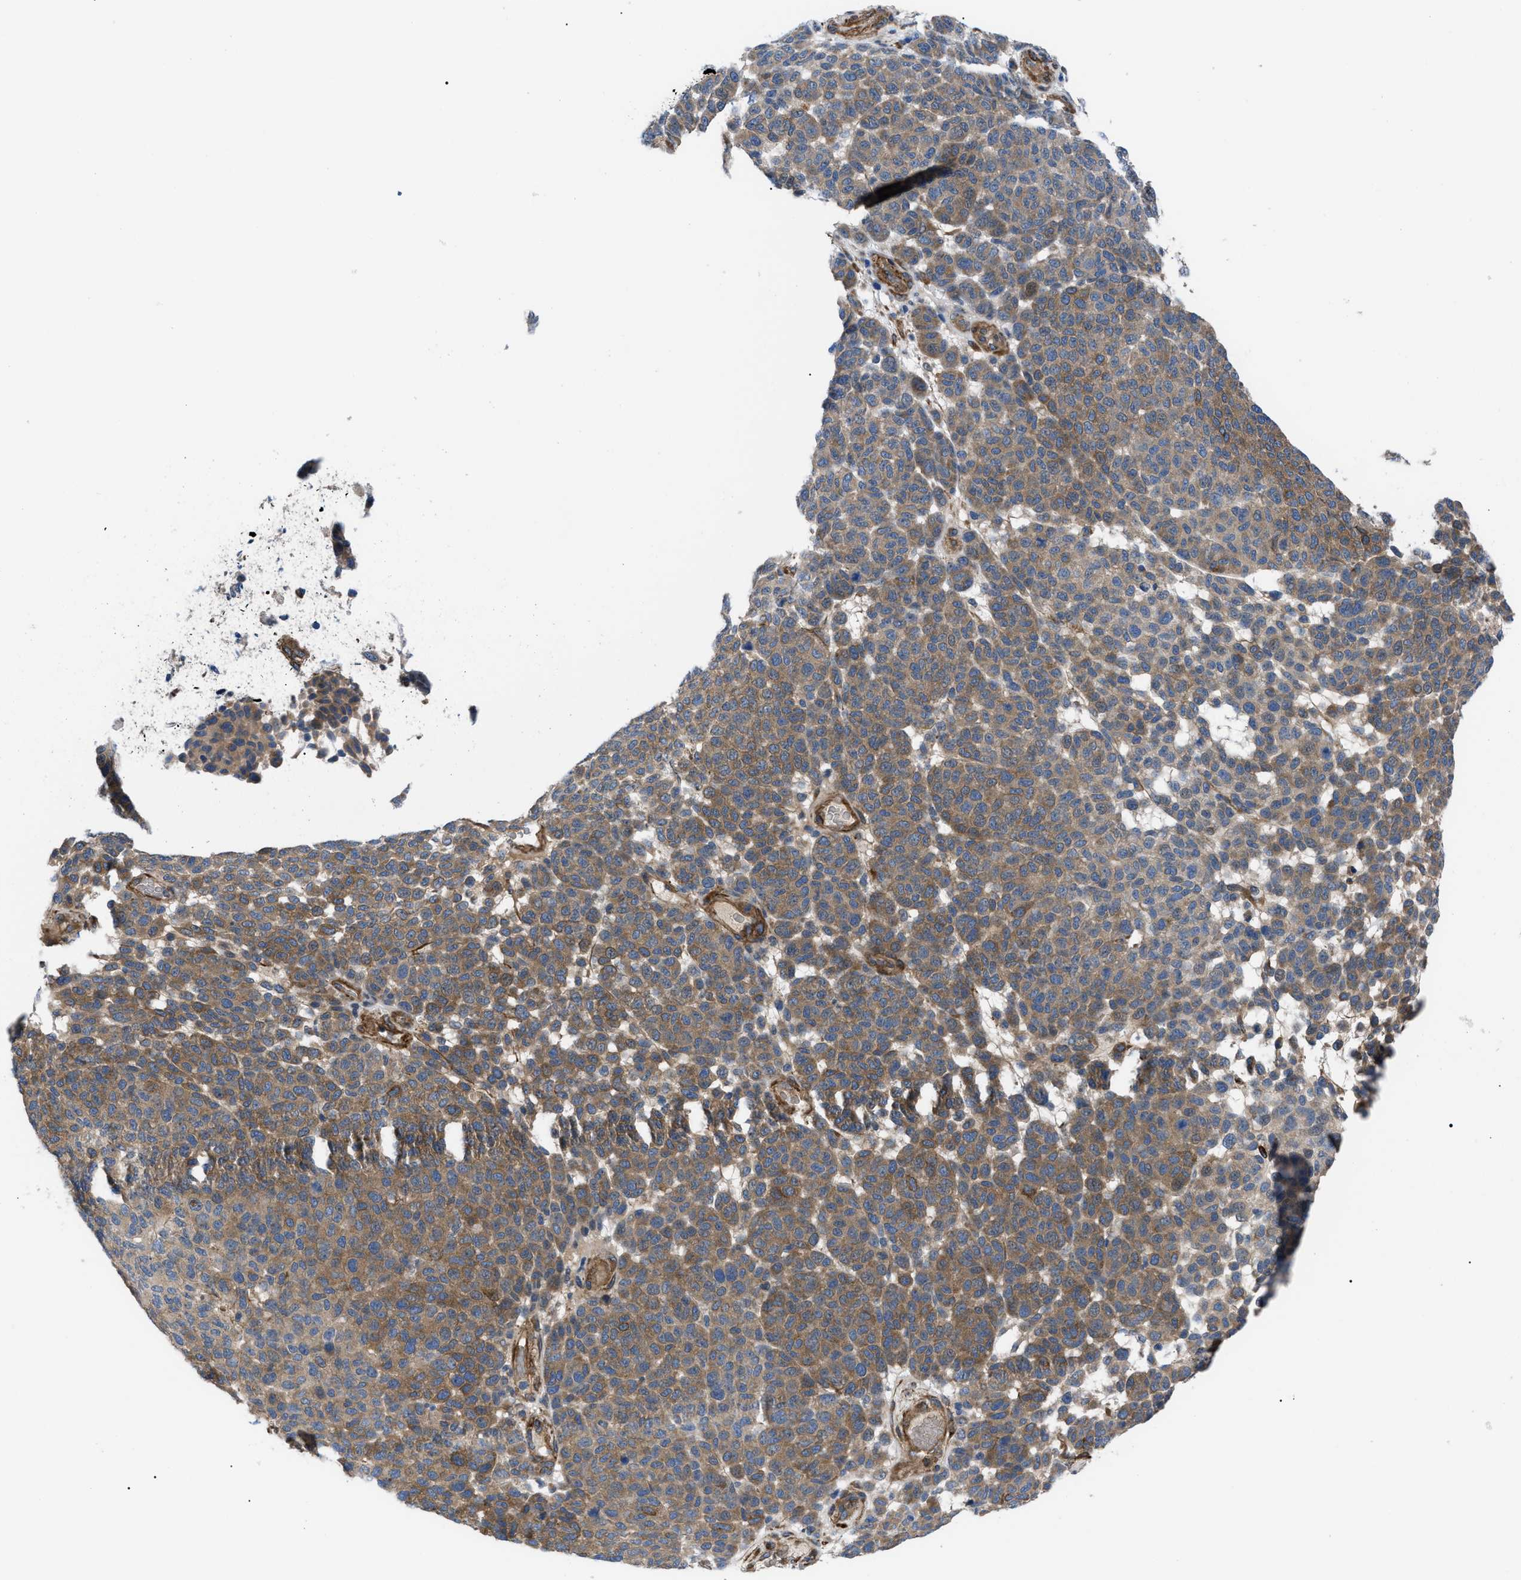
{"staining": {"intensity": "moderate", "quantity": ">75%", "location": "cytoplasmic/membranous"}, "tissue": "melanoma", "cell_type": "Tumor cells", "image_type": "cancer", "snomed": [{"axis": "morphology", "description": "Malignant melanoma, NOS"}, {"axis": "topography", "description": "Skin"}], "caption": "Tumor cells demonstrate moderate cytoplasmic/membranous positivity in about >75% of cells in malignant melanoma.", "gene": "MYO10", "patient": {"sex": "male", "age": 59}}